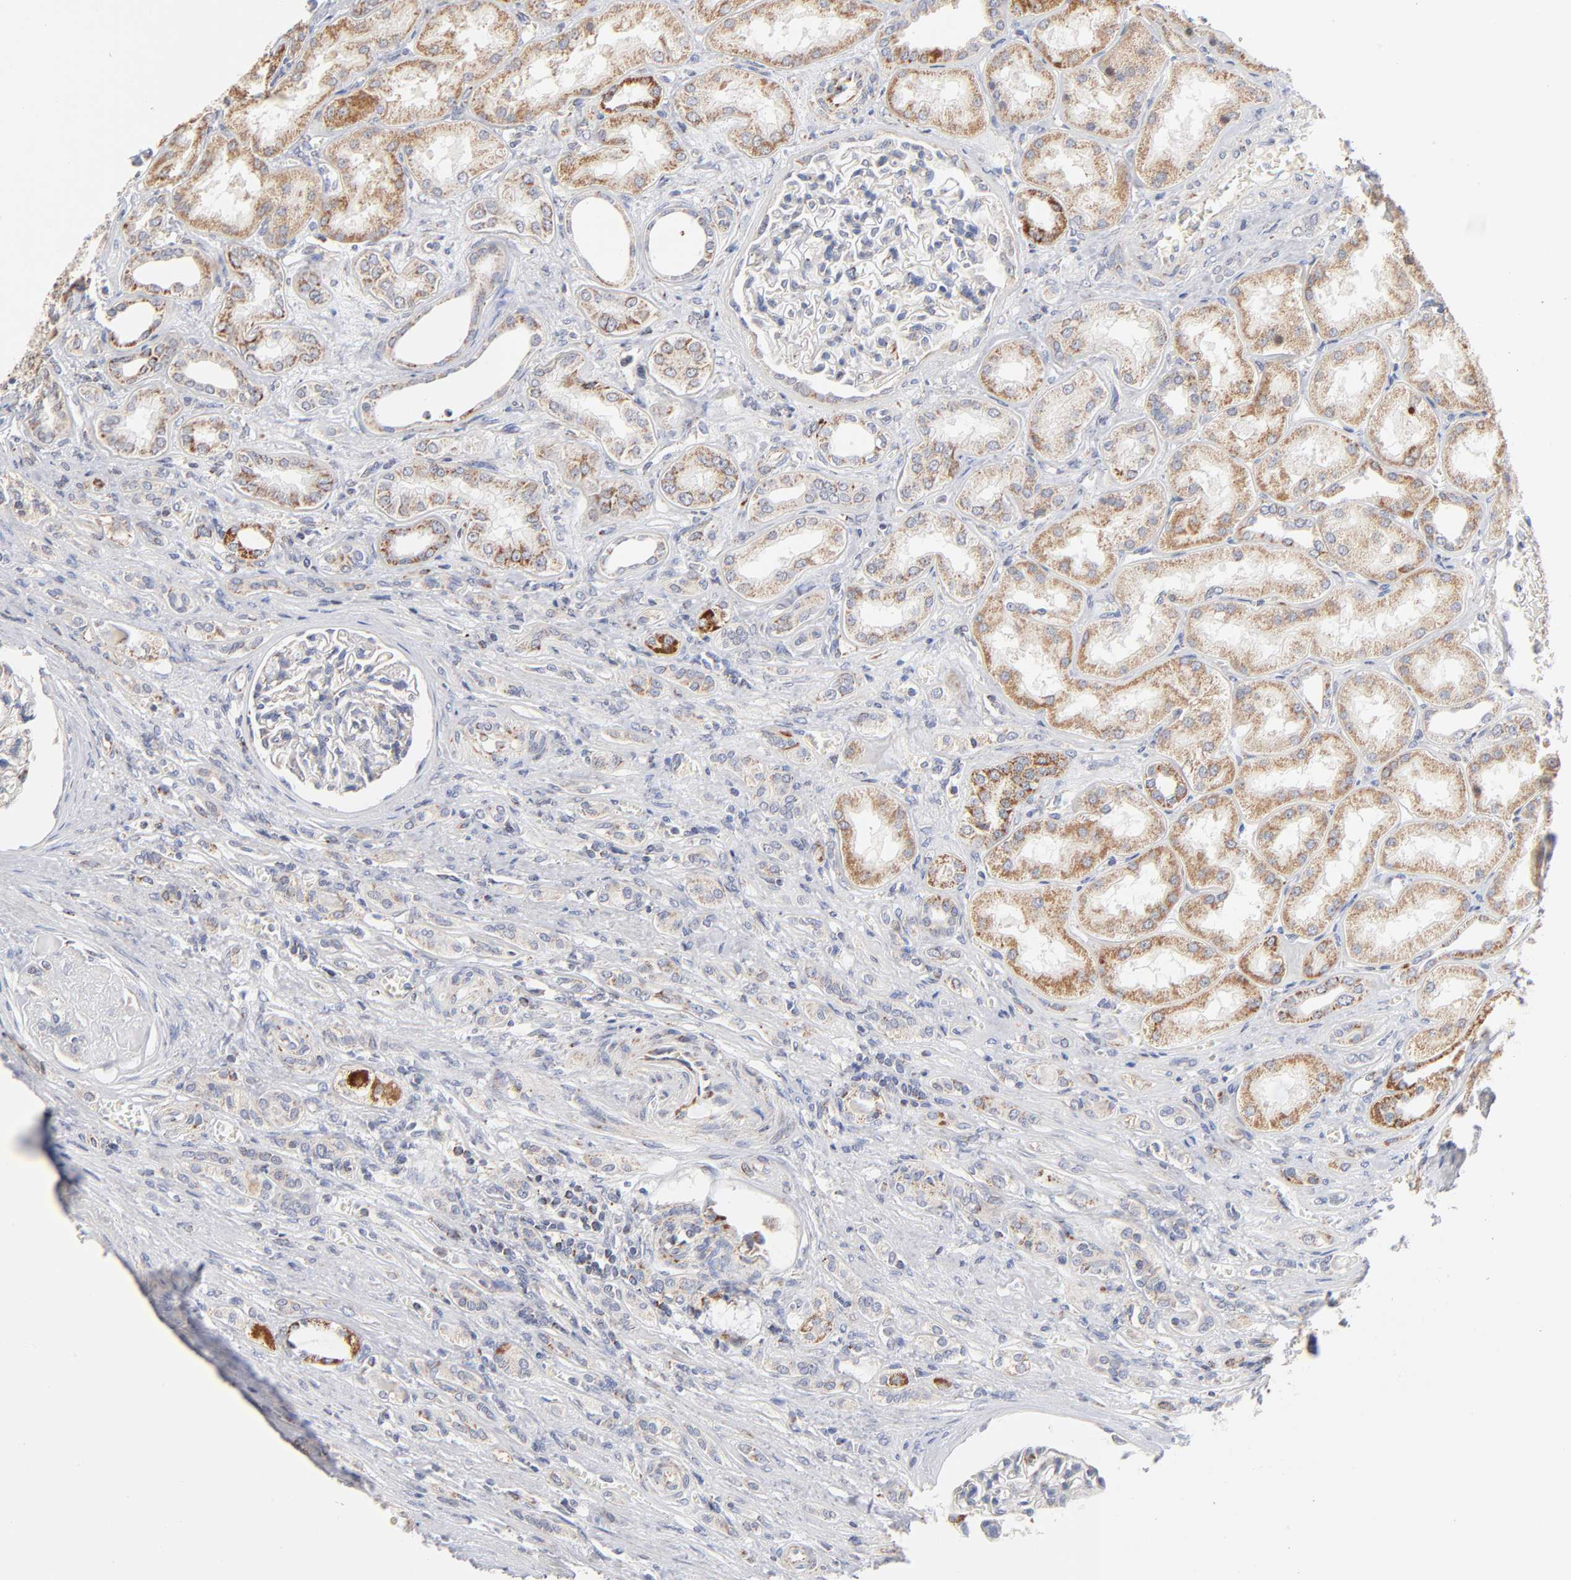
{"staining": {"intensity": "moderate", "quantity": "<25%", "location": "cytoplasmic/membranous"}, "tissue": "renal cancer", "cell_type": "Tumor cells", "image_type": "cancer", "snomed": [{"axis": "morphology", "description": "Adenocarcinoma, NOS"}, {"axis": "topography", "description": "Kidney"}], "caption": "Immunohistochemical staining of renal adenocarcinoma exhibits low levels of moderate cytoplasmic/membranous protein expression in approximately <25% of tumor cells.", "gene": "MRPL58", "patient": {"sex": "male", "age": 46}}